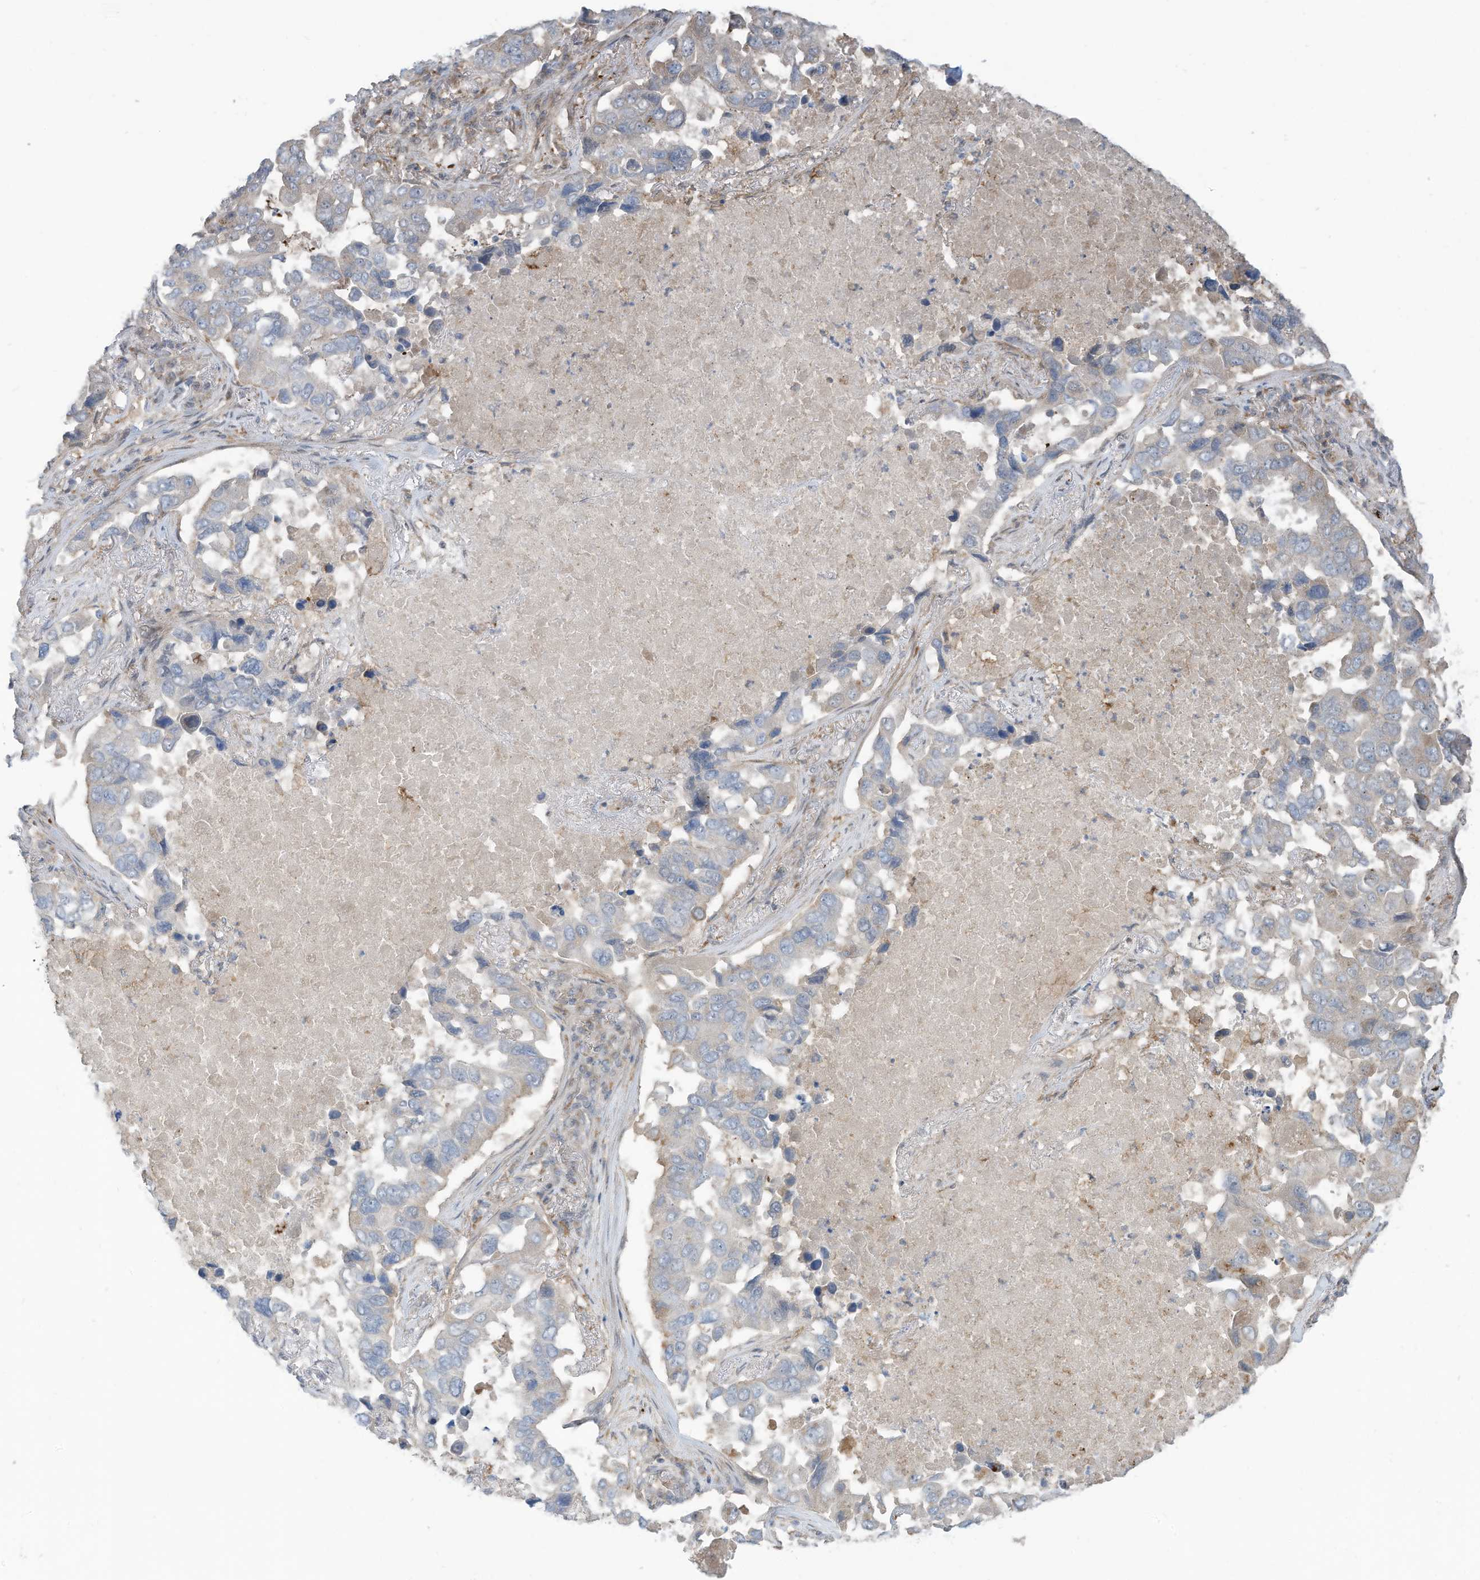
{"staining": {"intensity": "negative", "quantity": "none", "location": "none"}, "tissue": "lung cancer", "cell_type": "Tumor cells", "image_type": "cancer", "snomed": [{"axis": "morphology", "description": "Adenocarcinoma, NOS"}, {"axis": "topography", "description": "Lung"}], "caption": "Immunohistochemistry (IHC) of lung adenocarcinoma reveals no staining in tumor cells.", "gene": "DZIP3", "patient": {"sex": "male", "age": 64}}